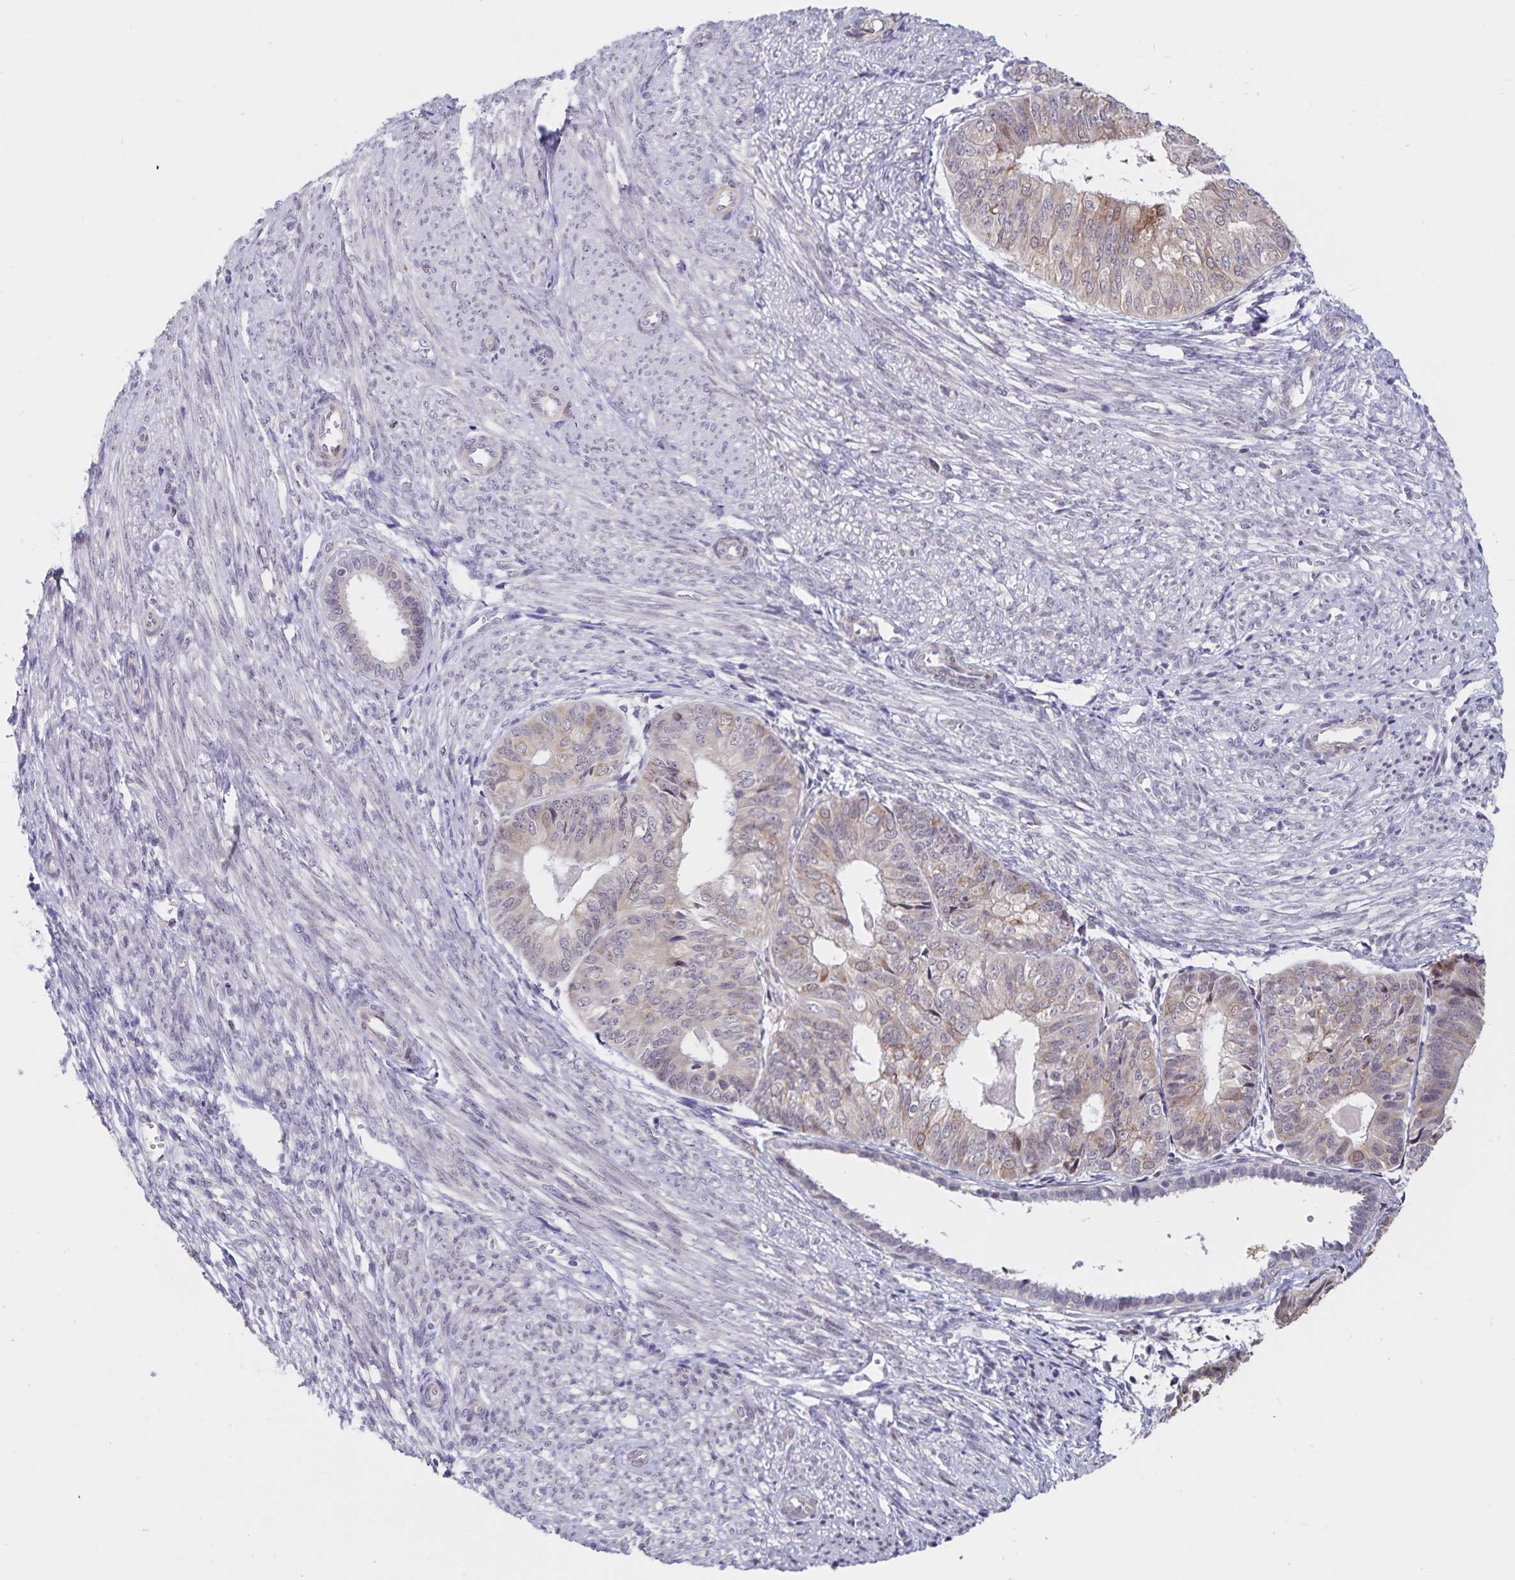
{"staining": {"intensity": "weak", "quantity": "25%-75%", "location": "cytoplasmic/membranous"}, "tissue": "endometrial cancer", "cell_type": "Tumor cells", "image_type": "cancer", "snomed": [{"axis": "morphology", "description": "Adenocarcinoma, NOS"}, {"axis": "topography", "description": "Endometrium"}], "caption": "High-power microscopy captured an immunohistochemistry (IHC) micrograph of endometrial cancer (adenocarcinoma), revealing weak cytoplasmic/membranous positivity in approximately 25%-75% of tumor cells.", "gene": "ATP2A2", "patient": {"sex": "female", "age": 58}}